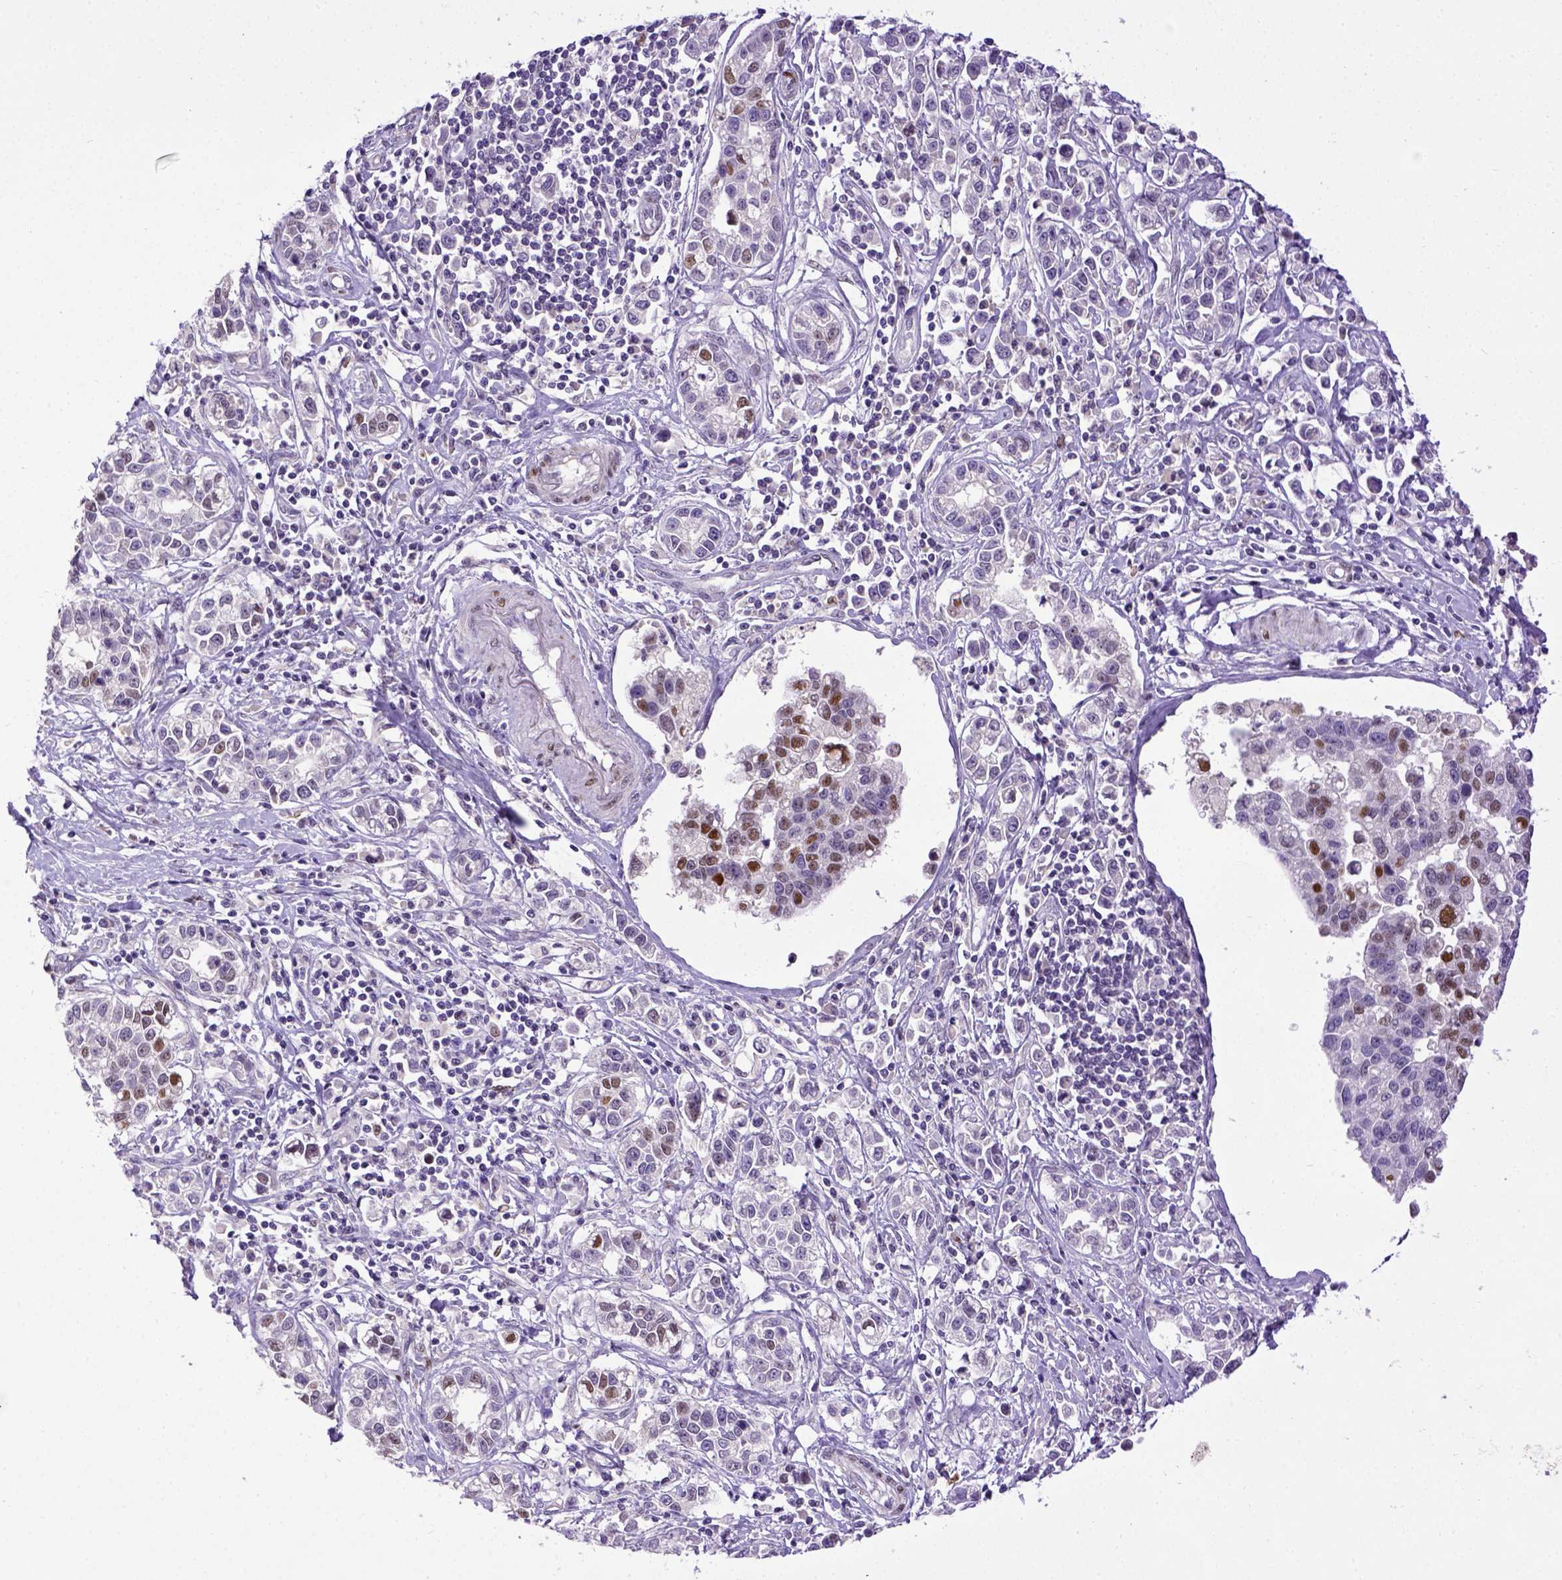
{"staining": {"intensity": "moderate", "quantity": "<25%", "location": "nuclear"}, "tissue": "stomach cancer", "cell_type": "Tumor cells", "image_type": "cancer", "snomed": [{"axis": "morphology", "description": "Adenocarcinoma, NOS"}, {"axis": "topography", "description": "Stomach"}], "caption": "About <25% of tumor cells in human adenocarcinoma (stomach) display moderate nuclear protein positivity as visualized by brown immunohistochemical staining.", "gene": "CDKN1A", "patient": {"sex": "male", "age": 93}}